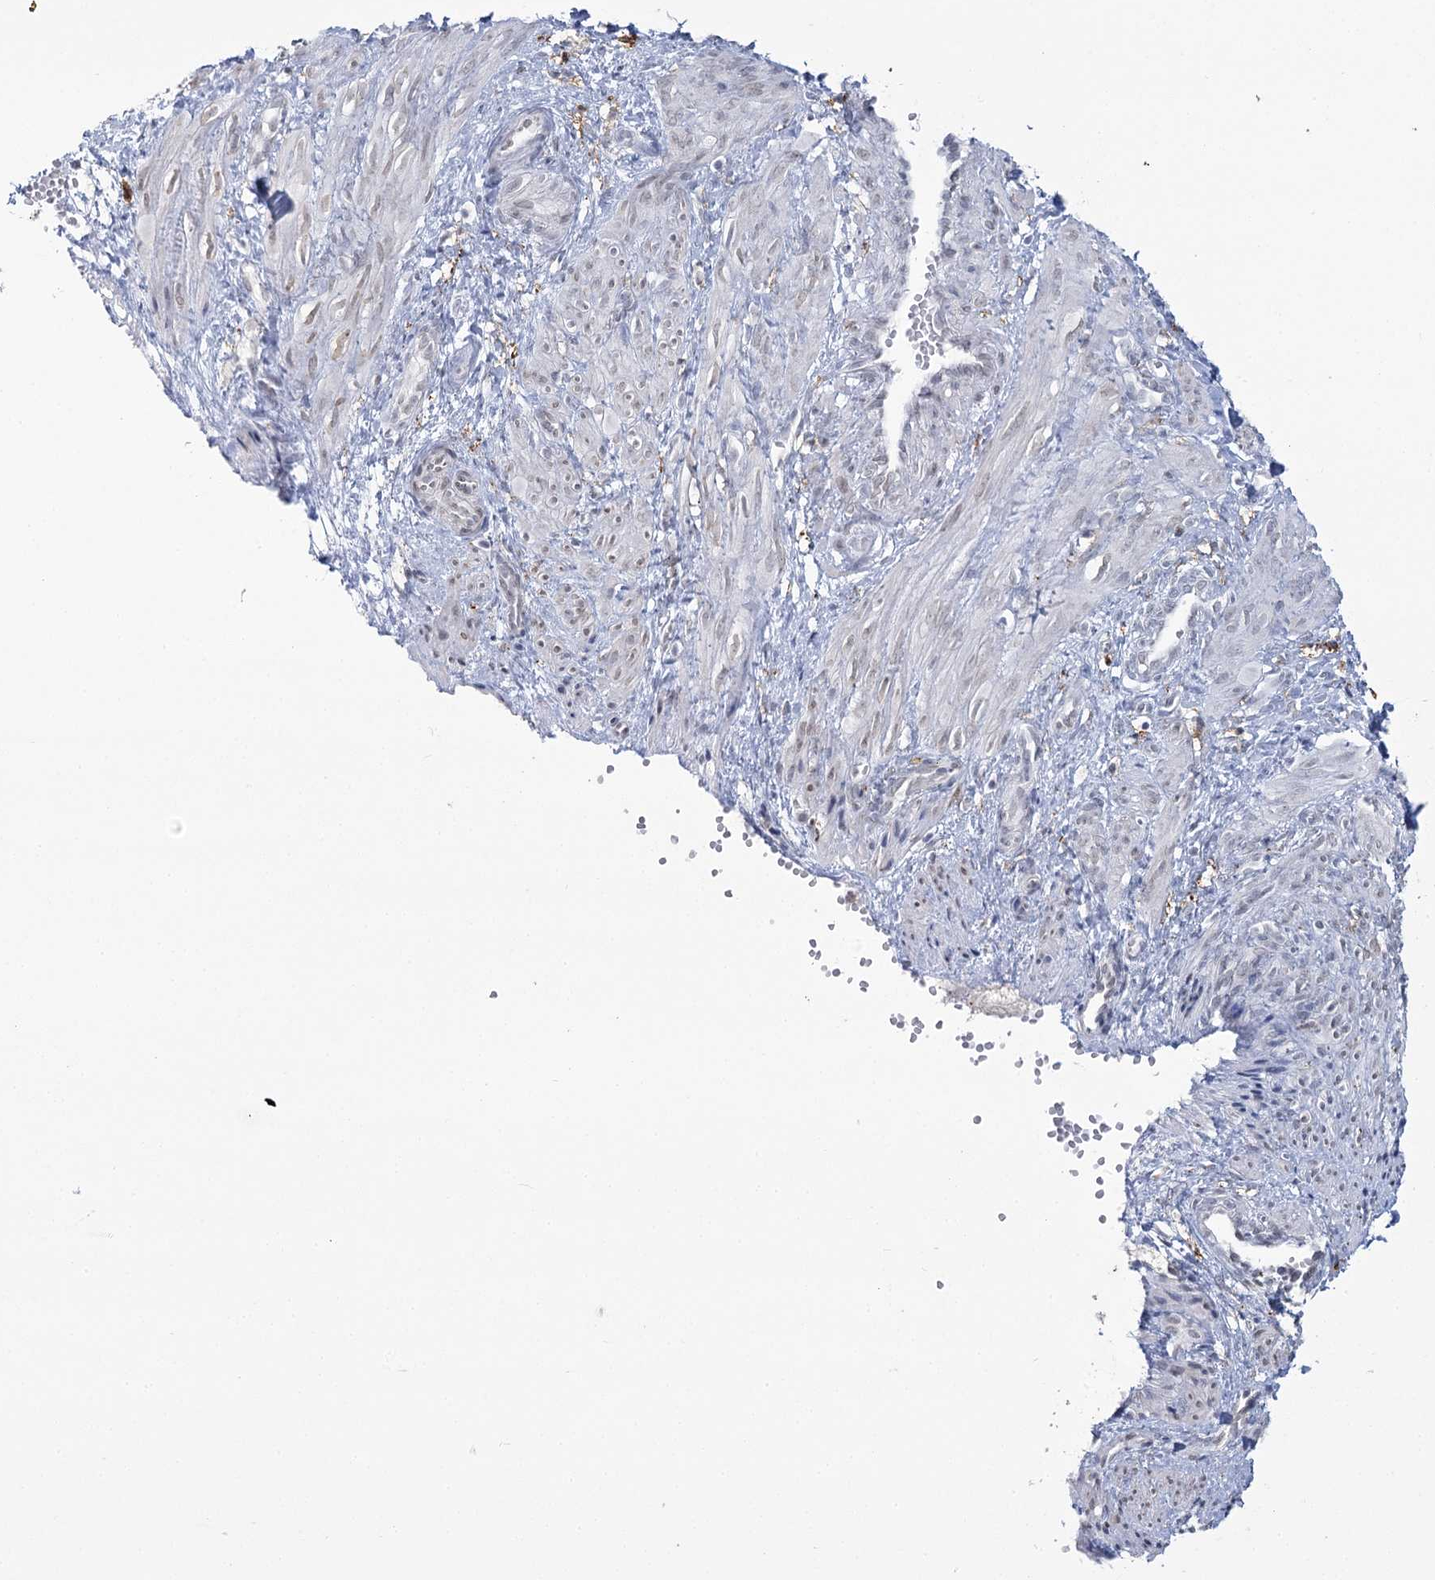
{"staining": {"intensity": "negative", "quantity": "none", "location": "none"}, "tissue": "smooth muscle", "cell_type": "Smooth muscle cells", "image_type": "normal", "snomed": [{"axis": "morphology", "description": "Normal tissue, NOS"}, {"axis": "topography", "description": "Endometrium"}], "caption": "High magnification brightfield microscopy of benign smooth muscle stained with DAB (brown) and counterstained with hematoxylin (blue): smooth muscle cells show no significant positivity.", "gene": "C11orf1", "patient": {"sex": "female", "age": 33}}